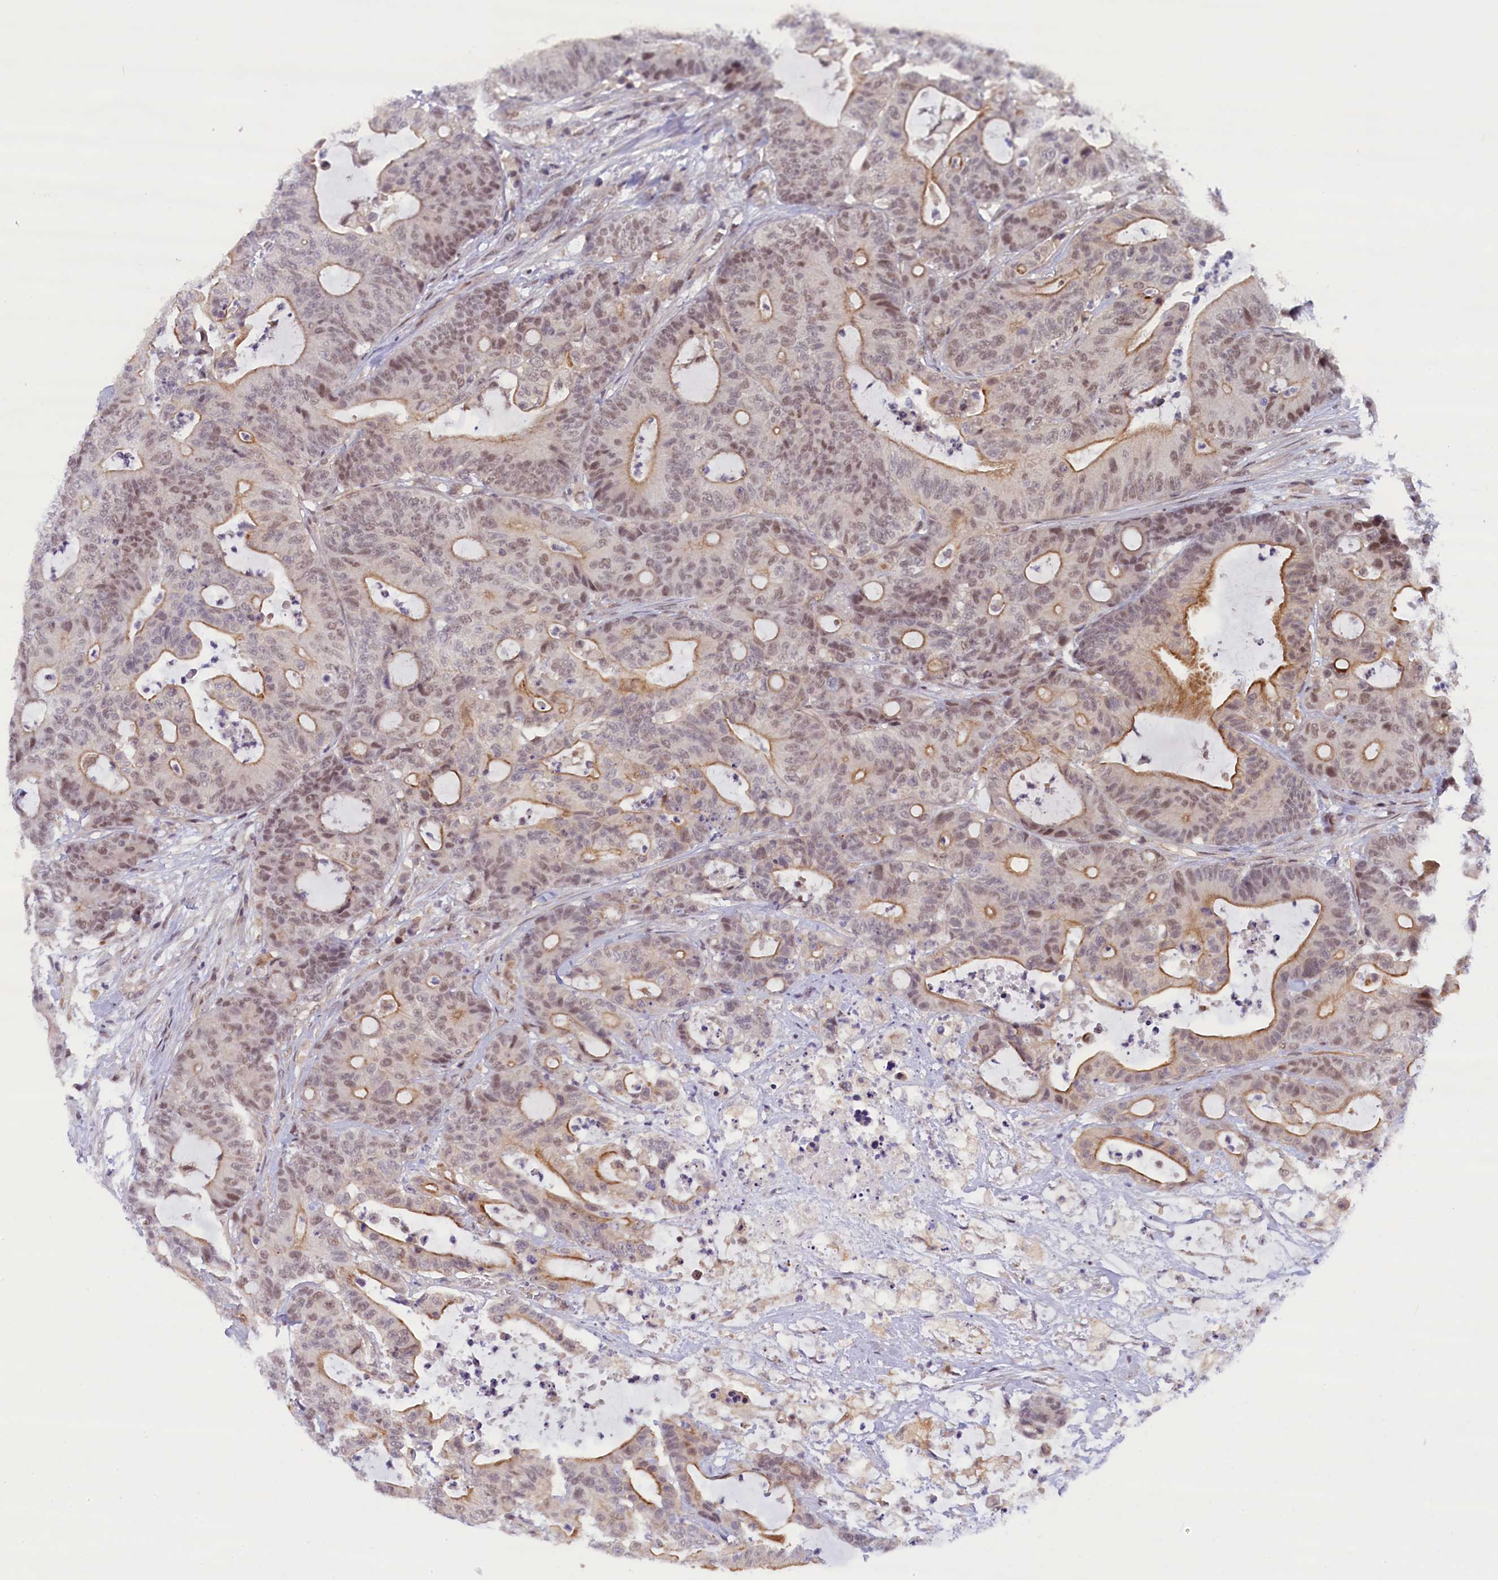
{"staining": {"intensity": "moderate", "quantity": "25%-75%", "location": "cytoplasmic/membranous,nuclear"}, "tissue": "colorectal cancer", "cell_type": "Tumor cells", "image_type": "cancer", "snomed": [{"axis": "morphology", "description": "Adenocarcinoma, NOS"}, {"axis": "topography", "description": "Colon"}], "caption": "Immunohistochemical staining of human colorectal adenocarcinoma shows medium levels of moderate cytoplasmic/membranous and nuclear expression in about 25%-75% of tumor cells.", "gene": "FCHO1", "patient": {"sex": "female", "age": 84}}